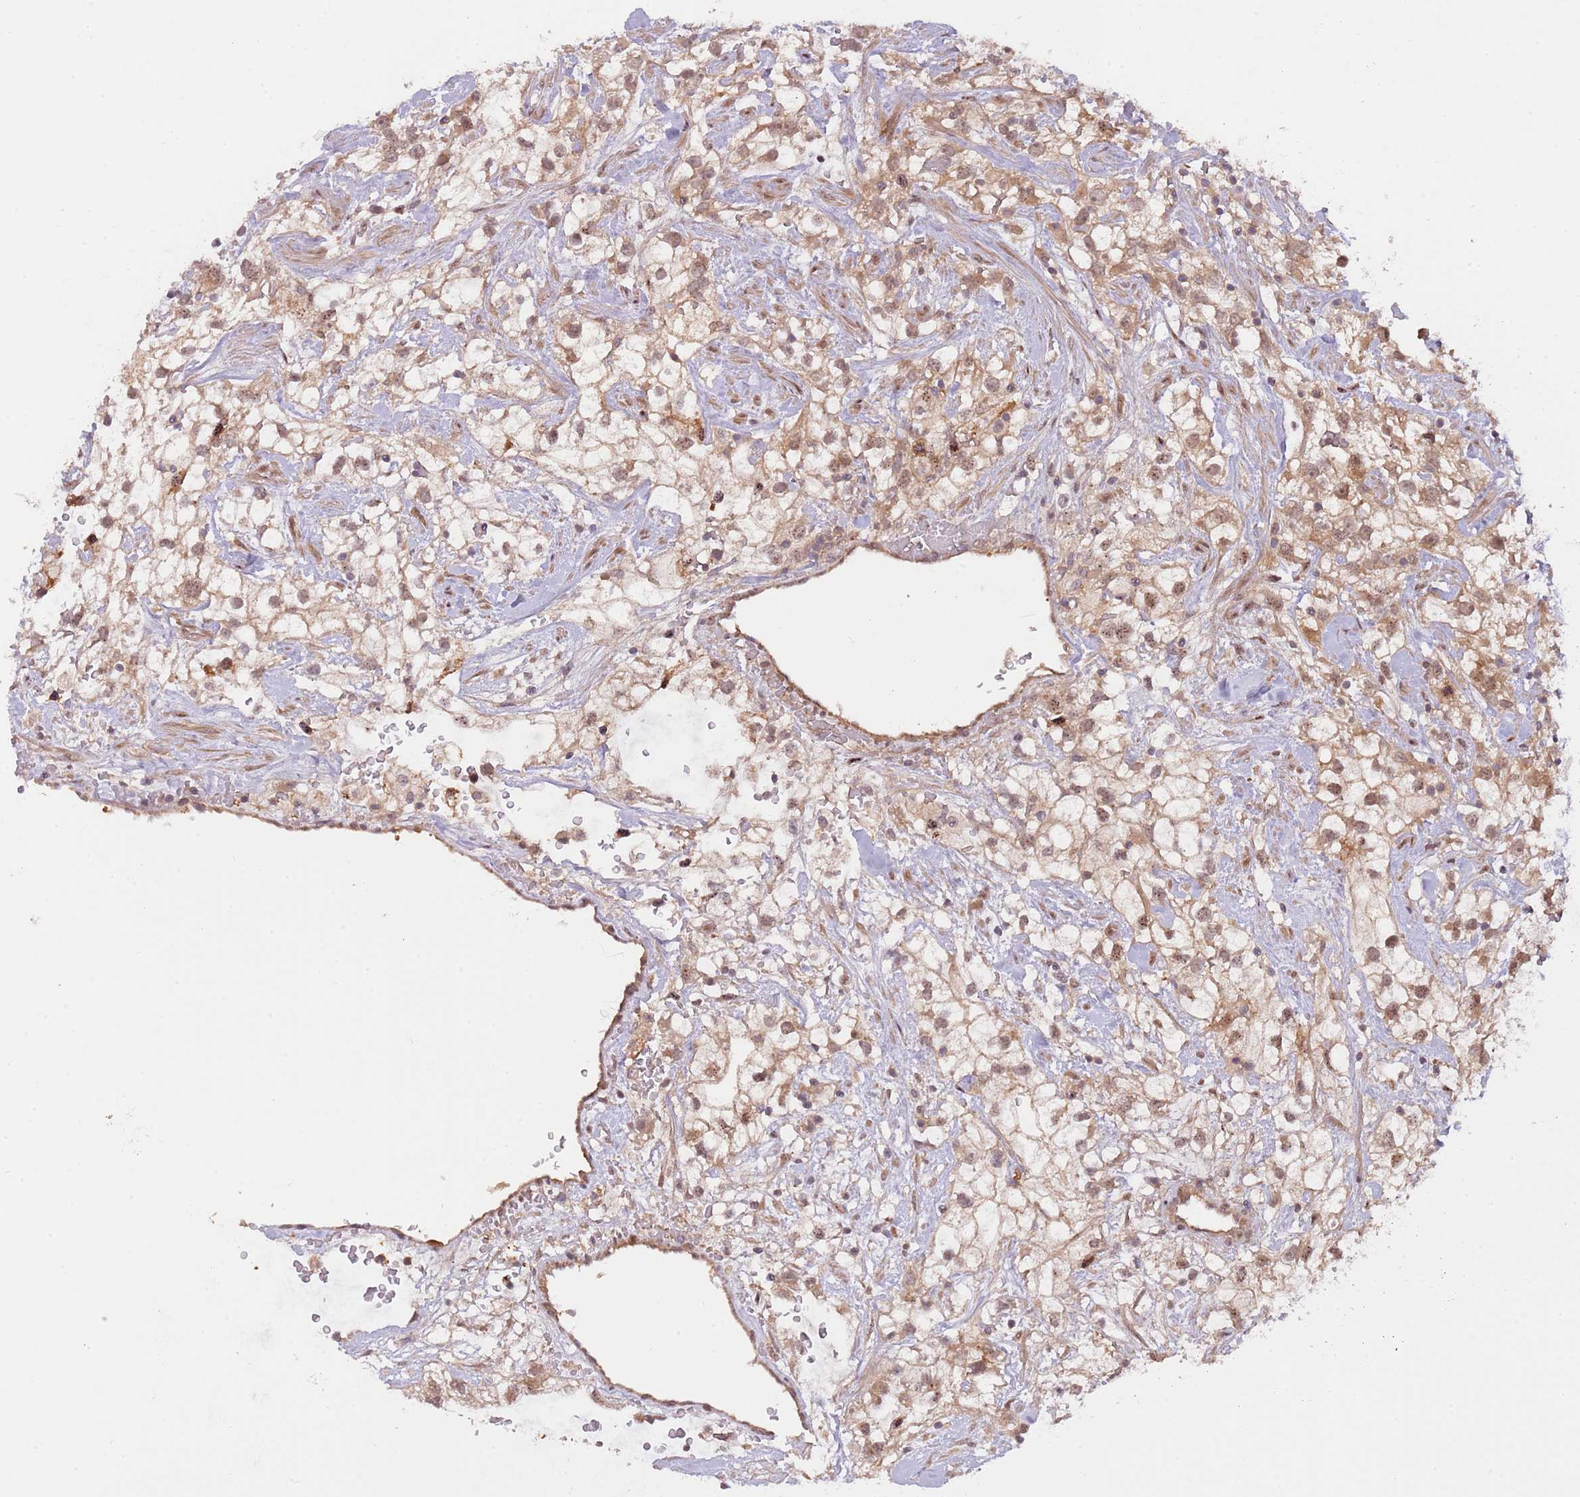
{"staining": {"intensity": "moderate", "quantity": "25%-75%", "location": "cytoplasmic/membranous,nuclear"}, "tissue": "renal cancer", "cell_type": "Tumor cells", "image_type": "cancer", "snomed": [{"axis": "morphology", "description": "Adenocarcinoma, NOS"}, {"axis": "topography", "description": "Kidney"}], "caption": "Immunohistochemistry (IHC) micrograph of renal adenocarcinoma stained for a protein (brown), which displays medium levels of moderate cytoplasmic/membranous and nuclear positivity in approximately 25%-75% of tumor cells.", "gene": "PRR16", "patient": {"sex": "male", "age": 59}}